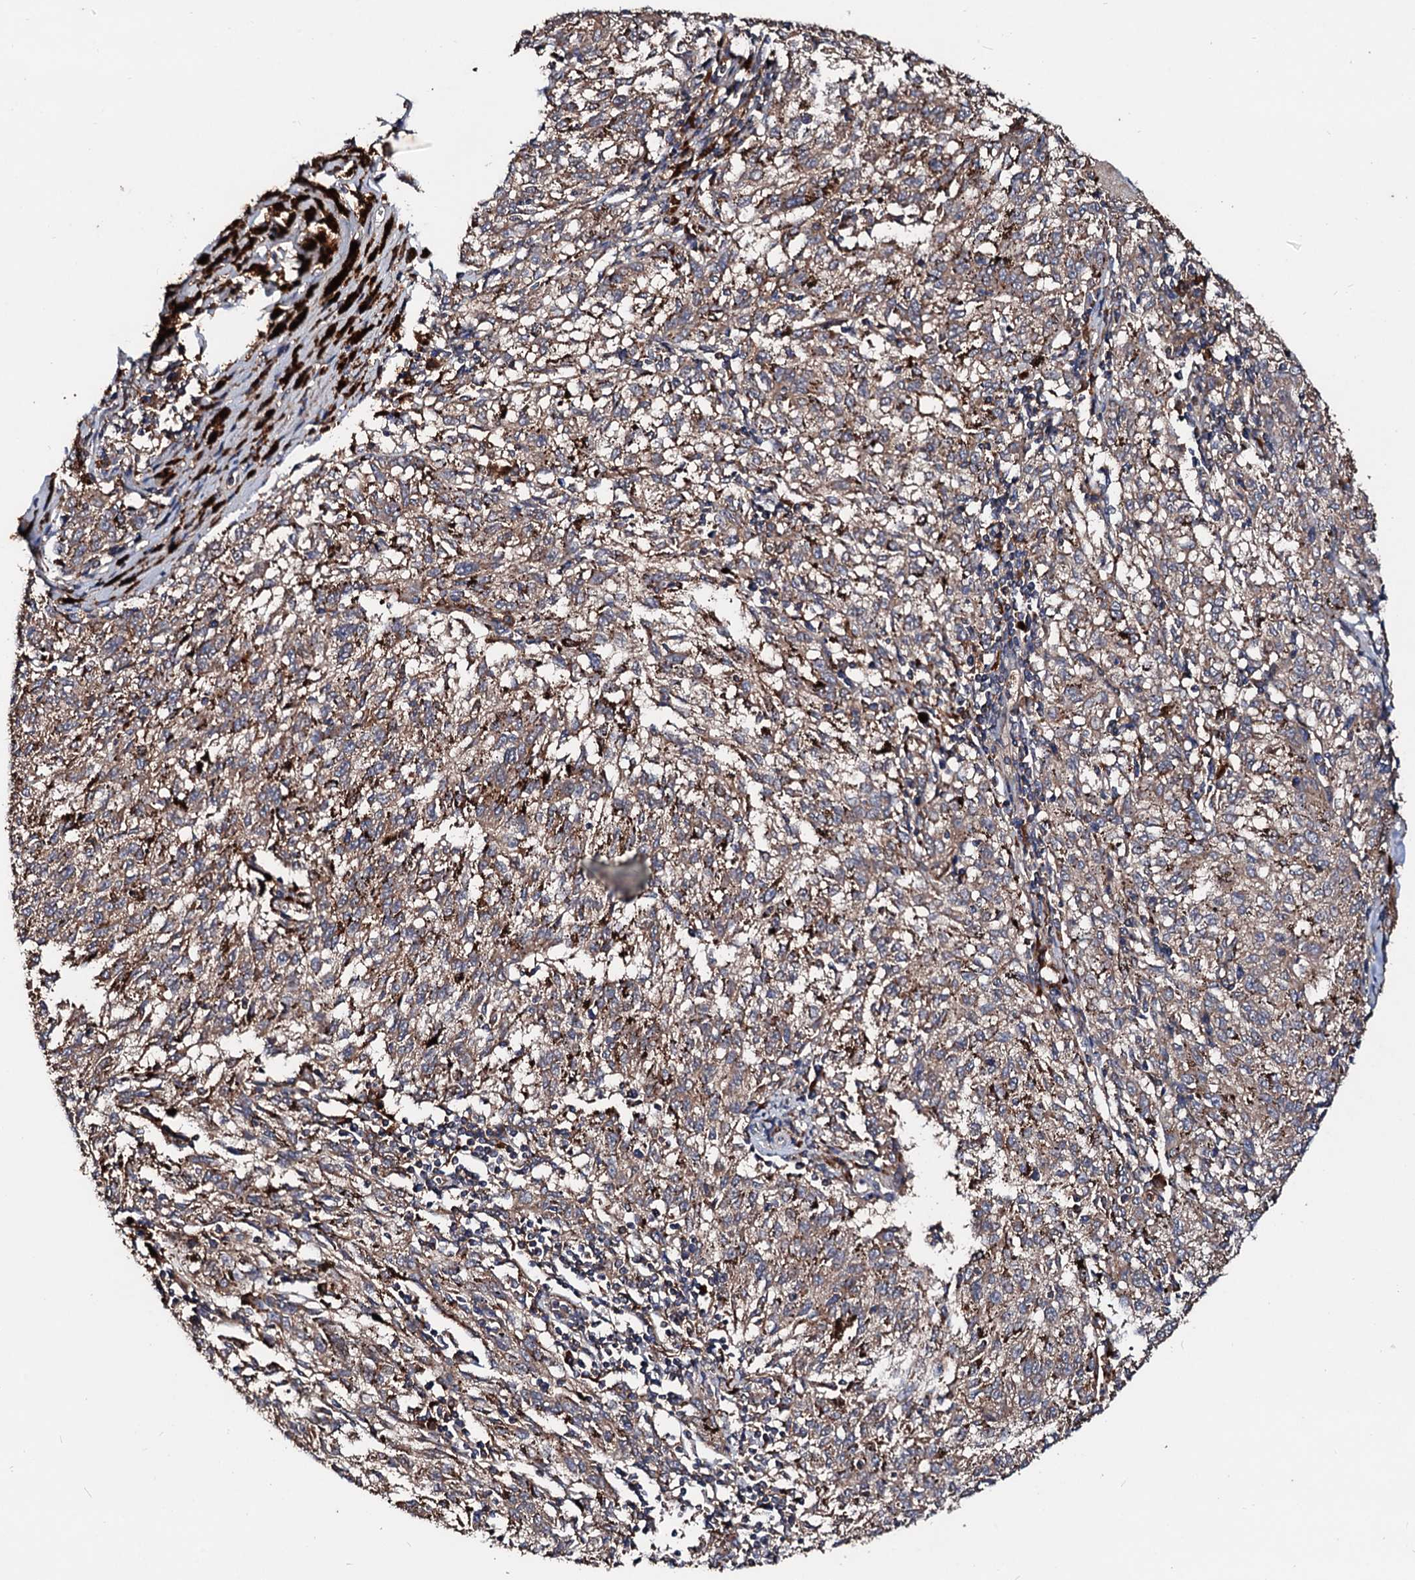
{"staining": {"intensity": "moderate", "quantity": ">75%", "location": "cytoplasmic/membranous"}, "tissue": "melanoma", "cell_type": "Tumor cells", "image_type": "cancer", "snomed": [{"axis": "morphology", "description": "Malignant melanoma, NOS"}, {"axis": "topography", "description": "Skin"}], "caption": "A photomicrograph of human melanoma stained for a protein displays moderate cytoplasmic/membranous brown staining in tumor cells.", "gene": "EXTL1", "patient": {"sex": "female", "age": 72}}